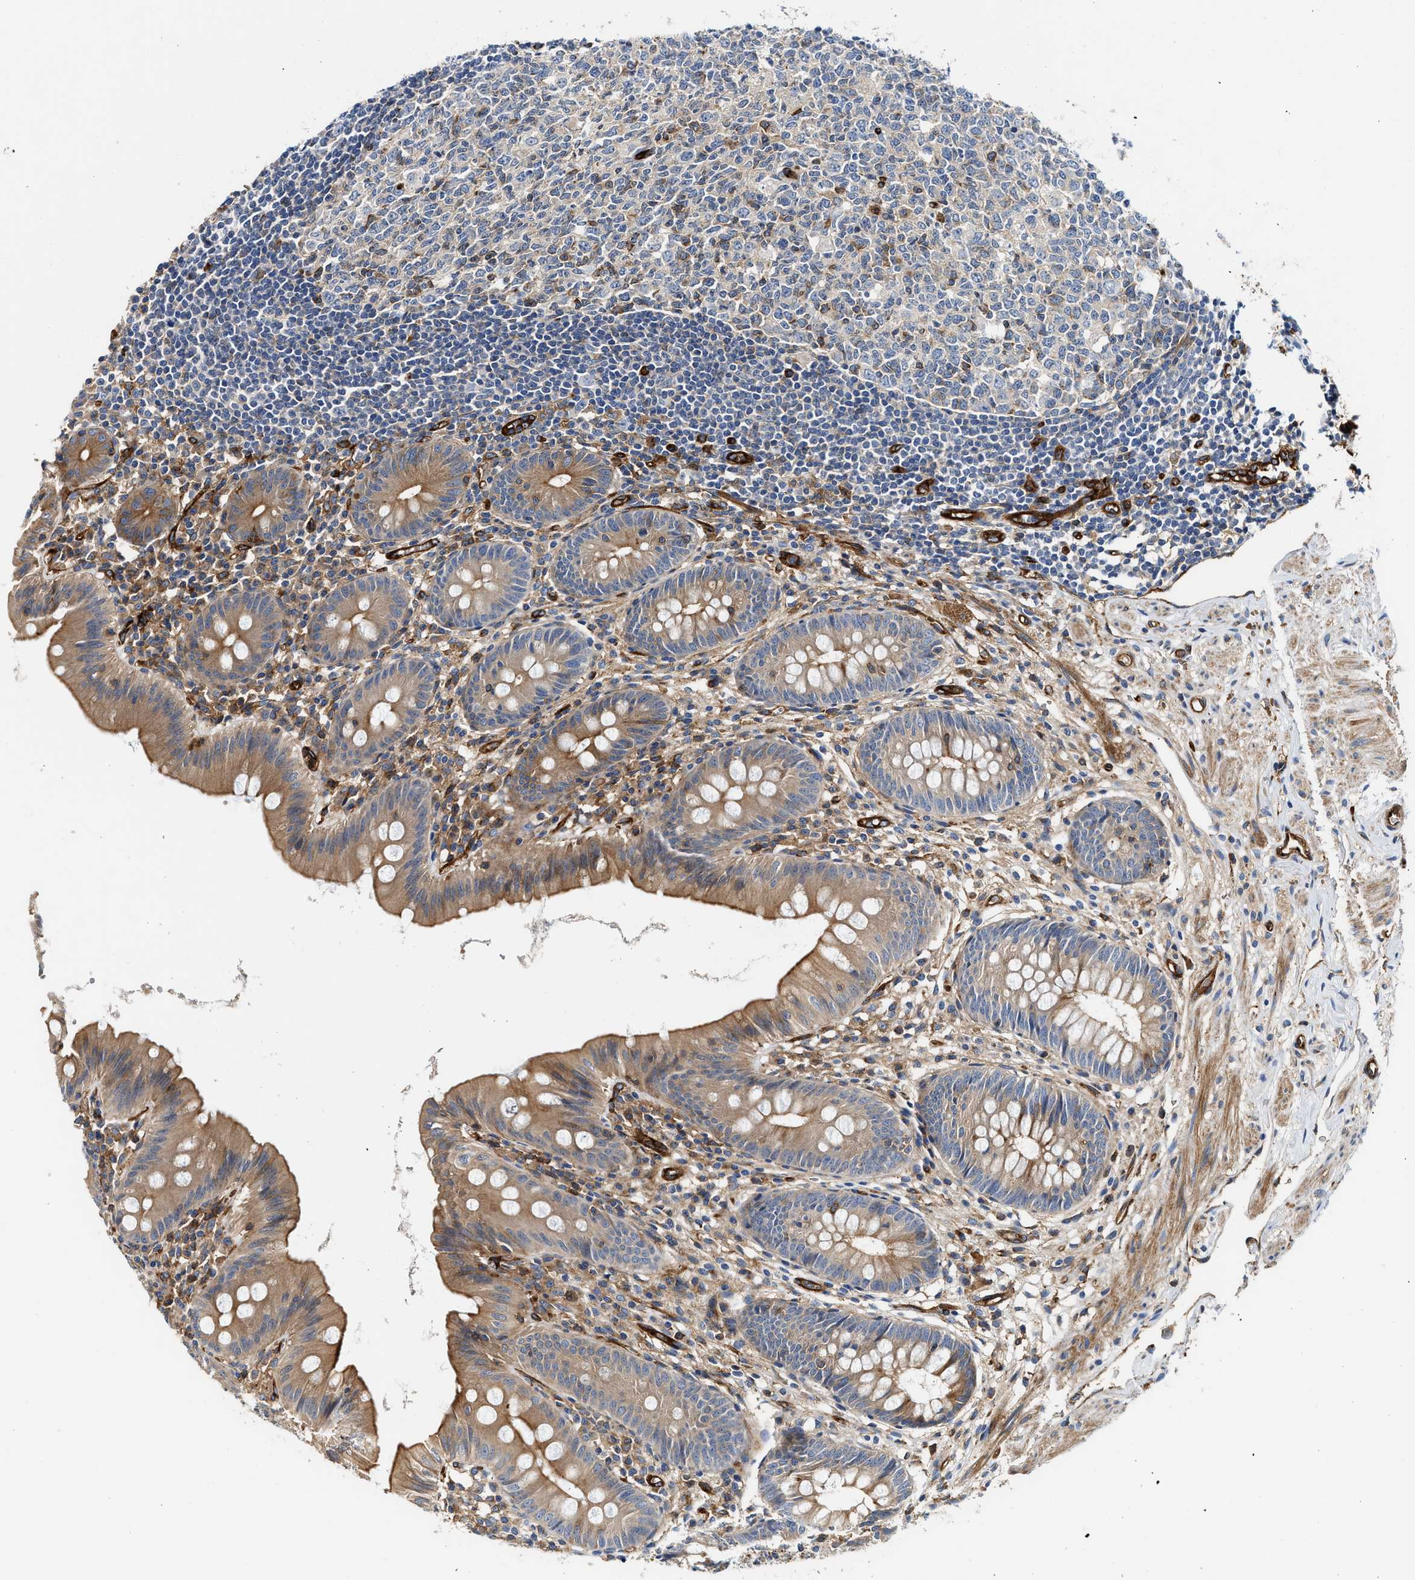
{"staining": {"intensity": "moderate", "quantity": ">75%", "location": "cytoplasmic/membranous"}, "tissue": "appendix", "cell_type": "Glandular cells", "image_type": "normal", "snomed": [{"axis": "morphology", "description": "Normal tissue, NOS"}, {"axis": "topography", "description": "Appendix"}], "caption": "Immunohistochemistry (IHC) of unremarkable human appendix shows medium levels of moderate cytoplasmic/membranous positivity in approximately >75% of glandular cells.", "gene": "HIP1", "patient": {"sex": "male", "age": 56}}